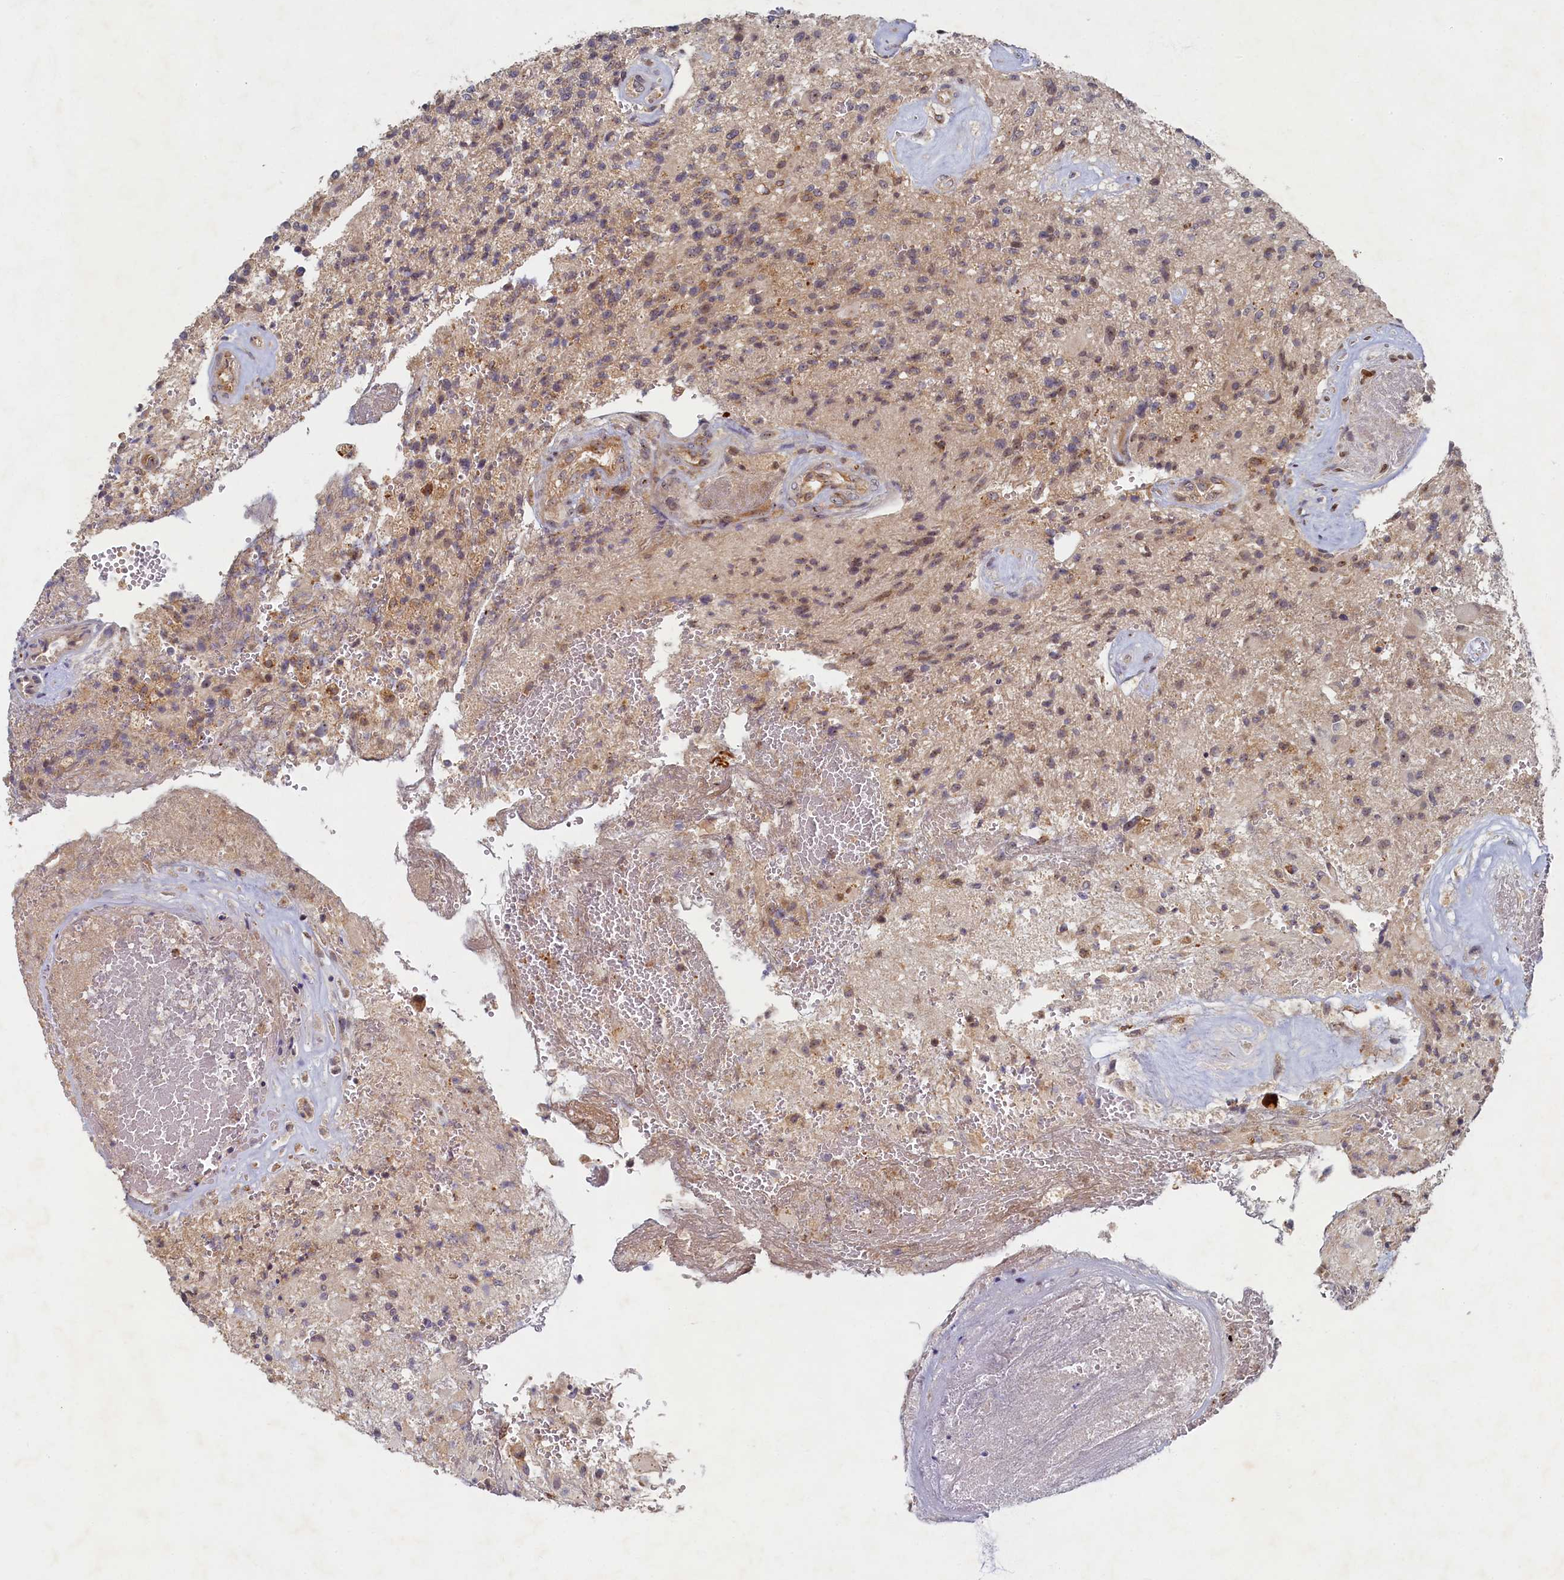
{"staining": {"intensity": "weak", "quantity": ">75%", "location": "cytoplasmic/membranous"}, "tissue": "glioma", "cell_type": "Tumor cells", "image_type": "cancer", "snomed": [{"axis": "morphology", "description": "Glioma, malignant, High grade"}, {"axis": "topography", "description": "Brain"}], "caption": "Immunohistochemistry image of human malignant glioma (high-grade) stained for a protein (brown), which demonstrates low levels of weak cytoplasmic/membranous expression in approximately >75% of tumor cells.", "gene": "CEP20", "patient": {"sex": "male", "age": 56}}